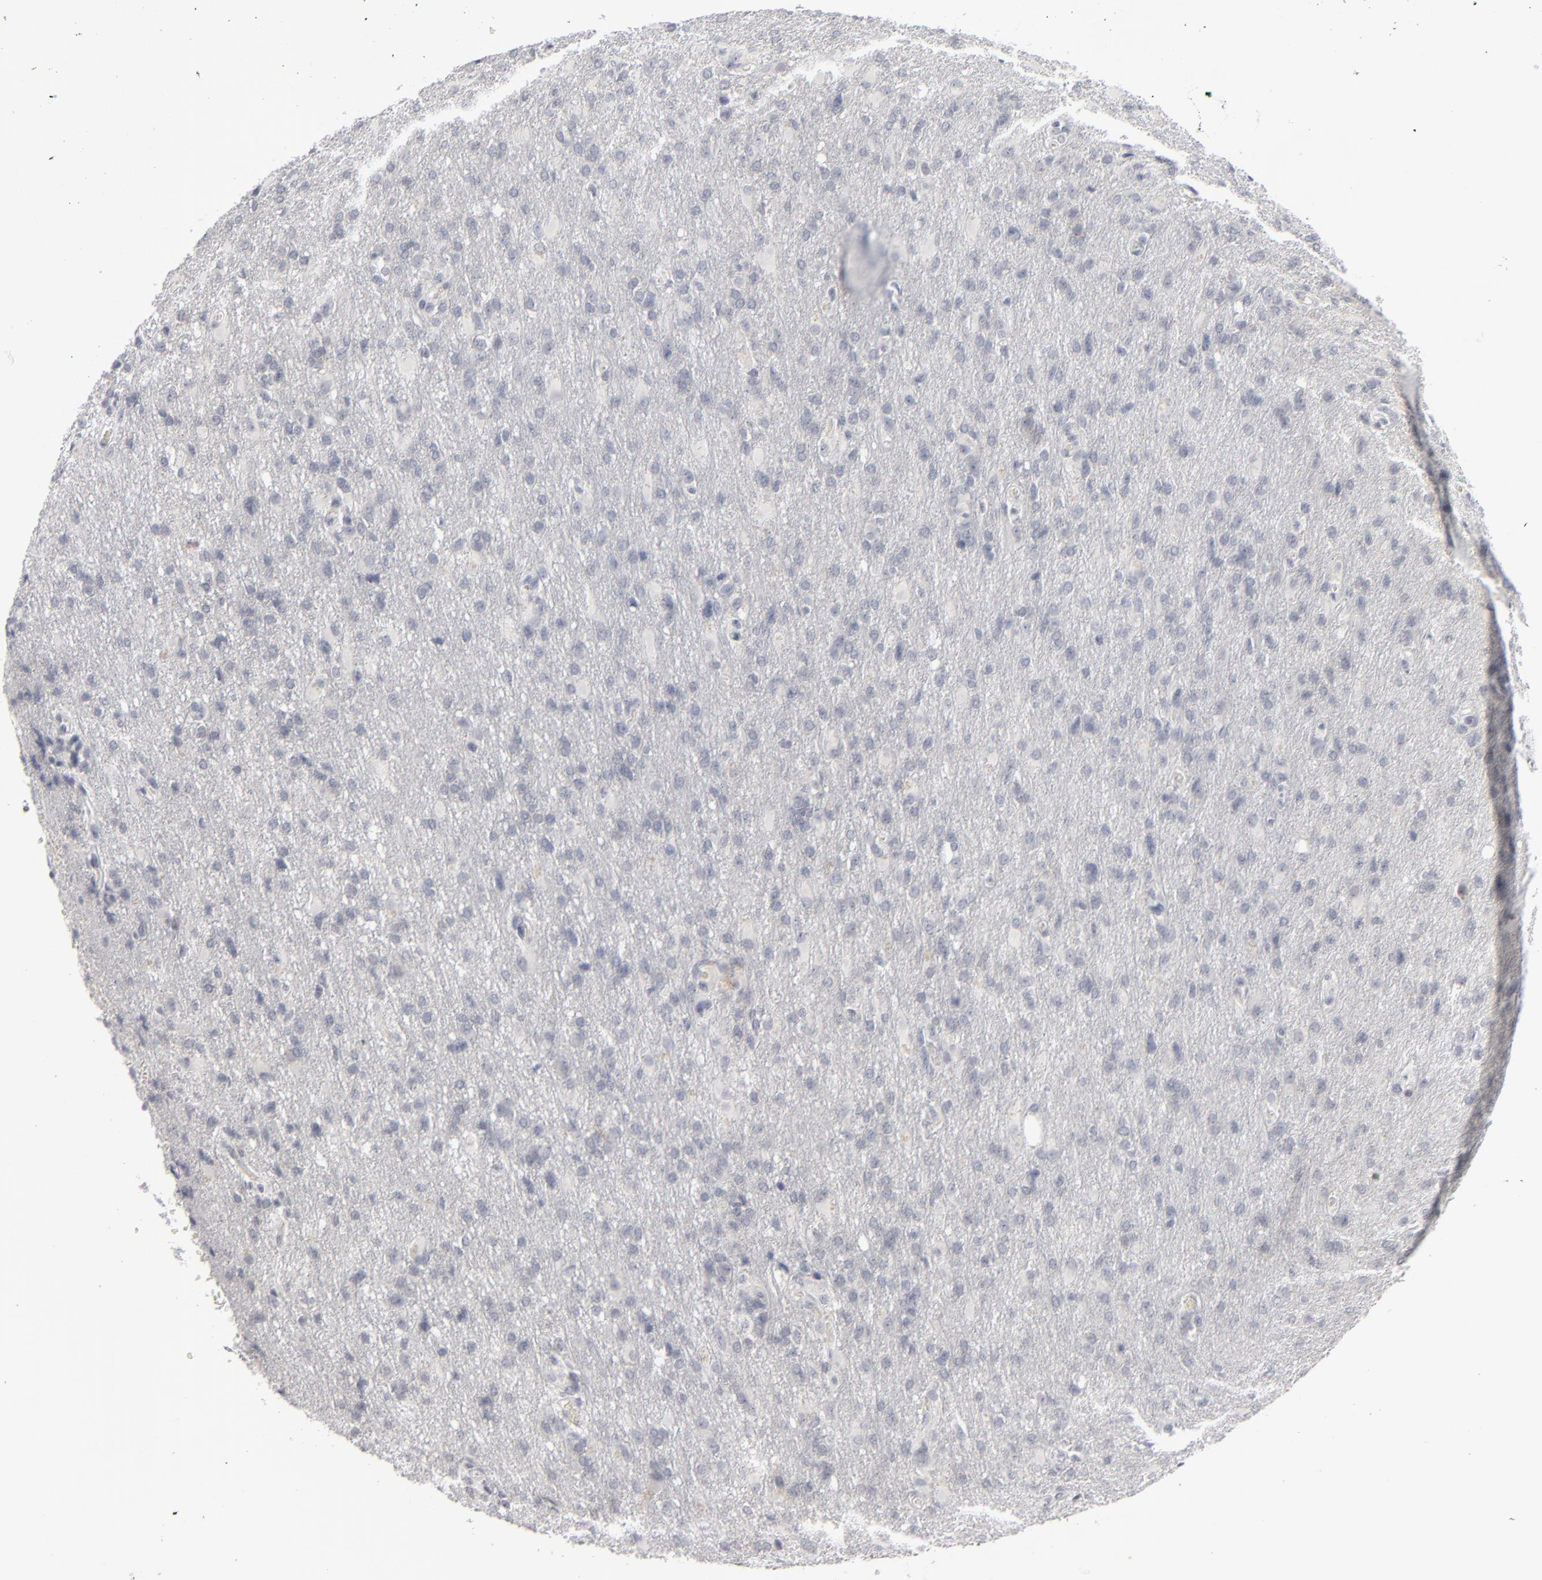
{"staining": {"intensity": "negative", "quantity": "none", "location": "none"}, "tissue": "glioma", "cell_type": "Tumor cells", "image_type": "cancer", "snomed": [{"axis": "morphology", "description": "Glioma, malignant, High grade"}, {"axis": "topography", "description": "Brain"}], "caption": "Human malignant glioma (high-grade) stained for a protein using immunohistochemistry (IHC) exhibits no expression in tumor cells.", "gene": "KIAA1210", "patient": {"sex": "male", "age": 68}}